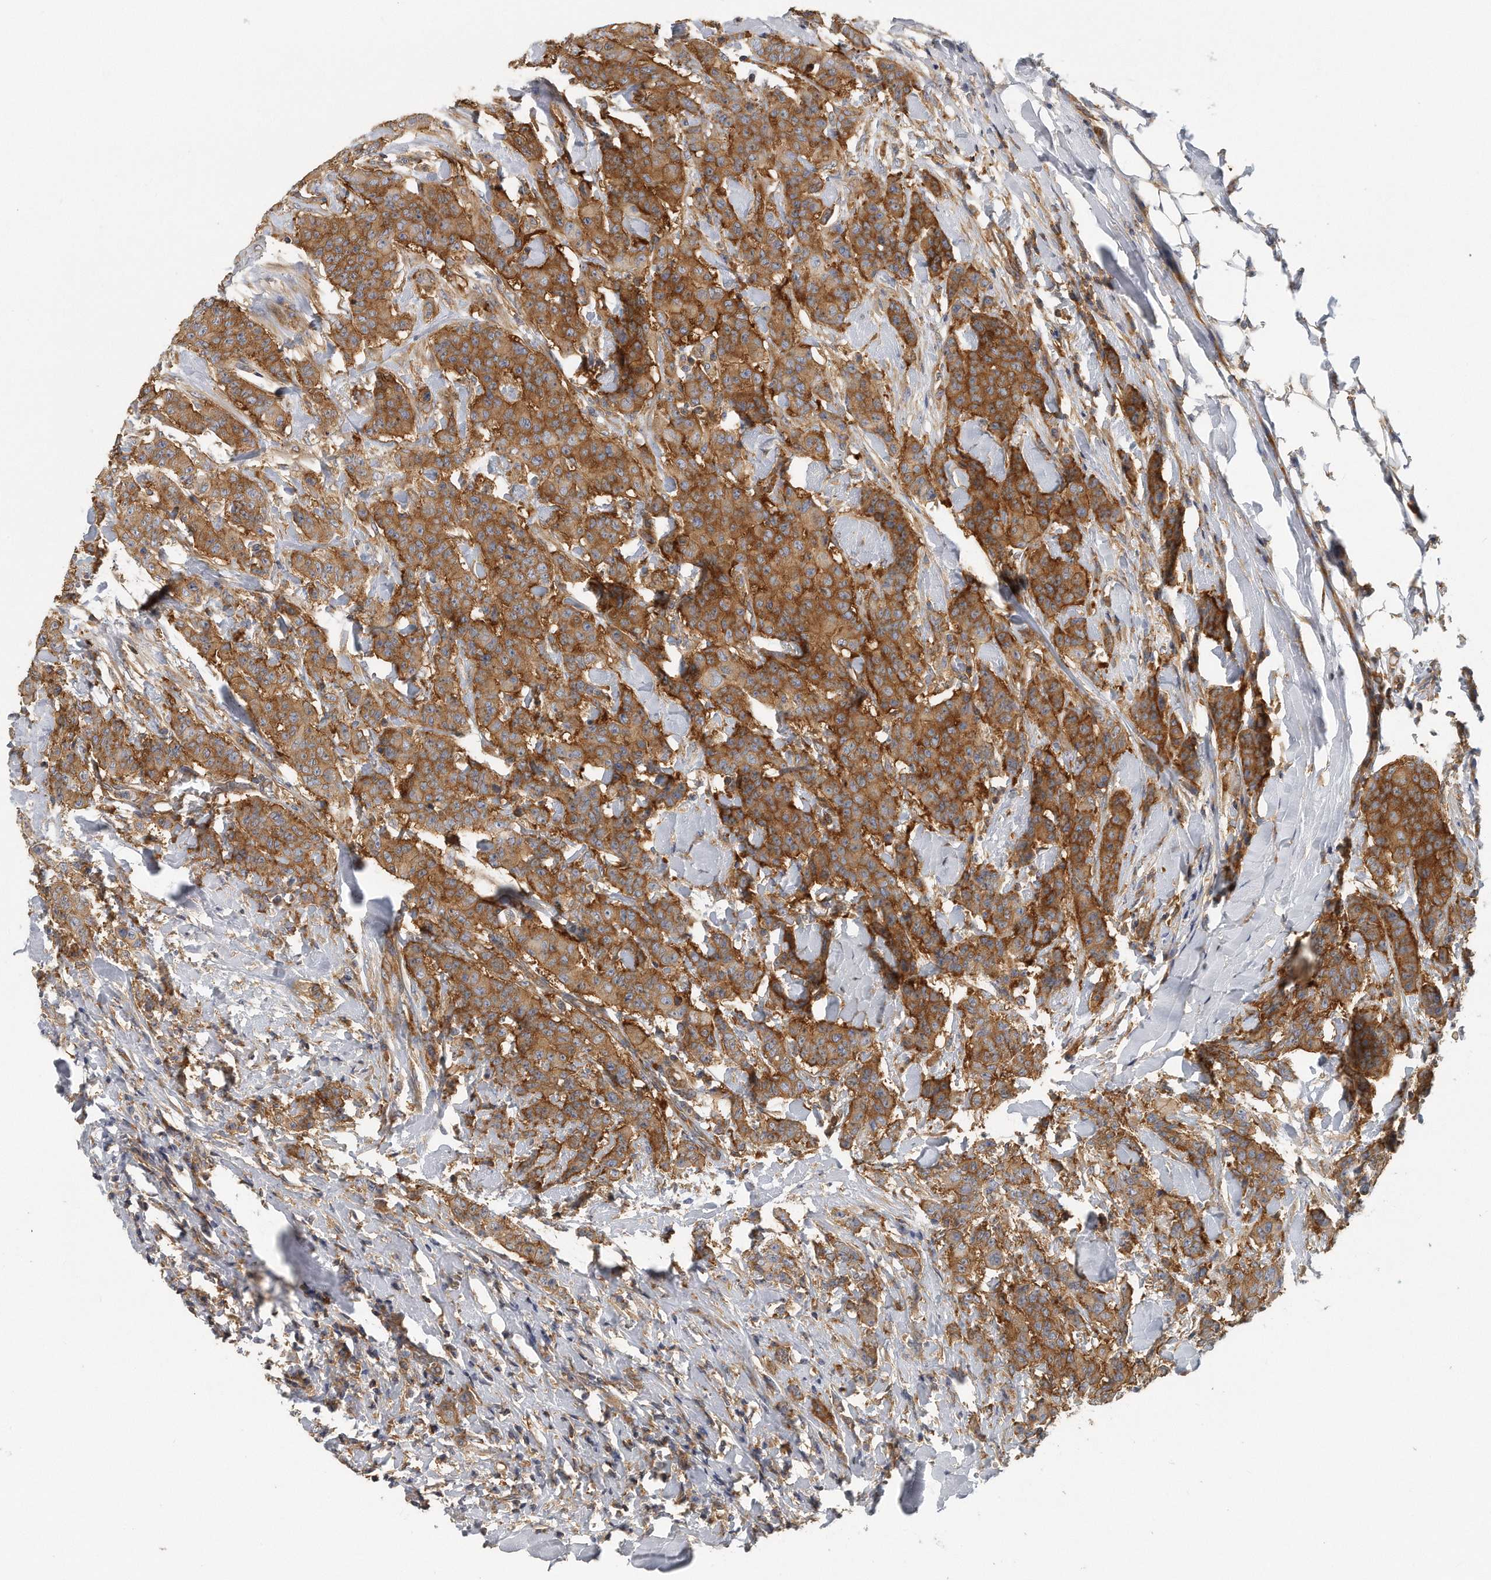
{"staining": {"intensity": "moderate", "quantity": ">75%", "location": "cytoplasmic/membranous"}, "tissue": "breast cancer", "cell_type": "Tumor cells", "image_type": "cancer", "snomed": [{"axis": "morphology", "description": "Duct carcinoma"}, {"axis": "topography", "description": "Breast"}], "caption": "Breast cancer (invasive ductal carcinoma) stained with a brown dye shows moderate cytoplasmic/membranous positive positivity in about >75% of tumor cells.", "gene": "EIF3I", "patient": {"sex": "female", "age": 40}}